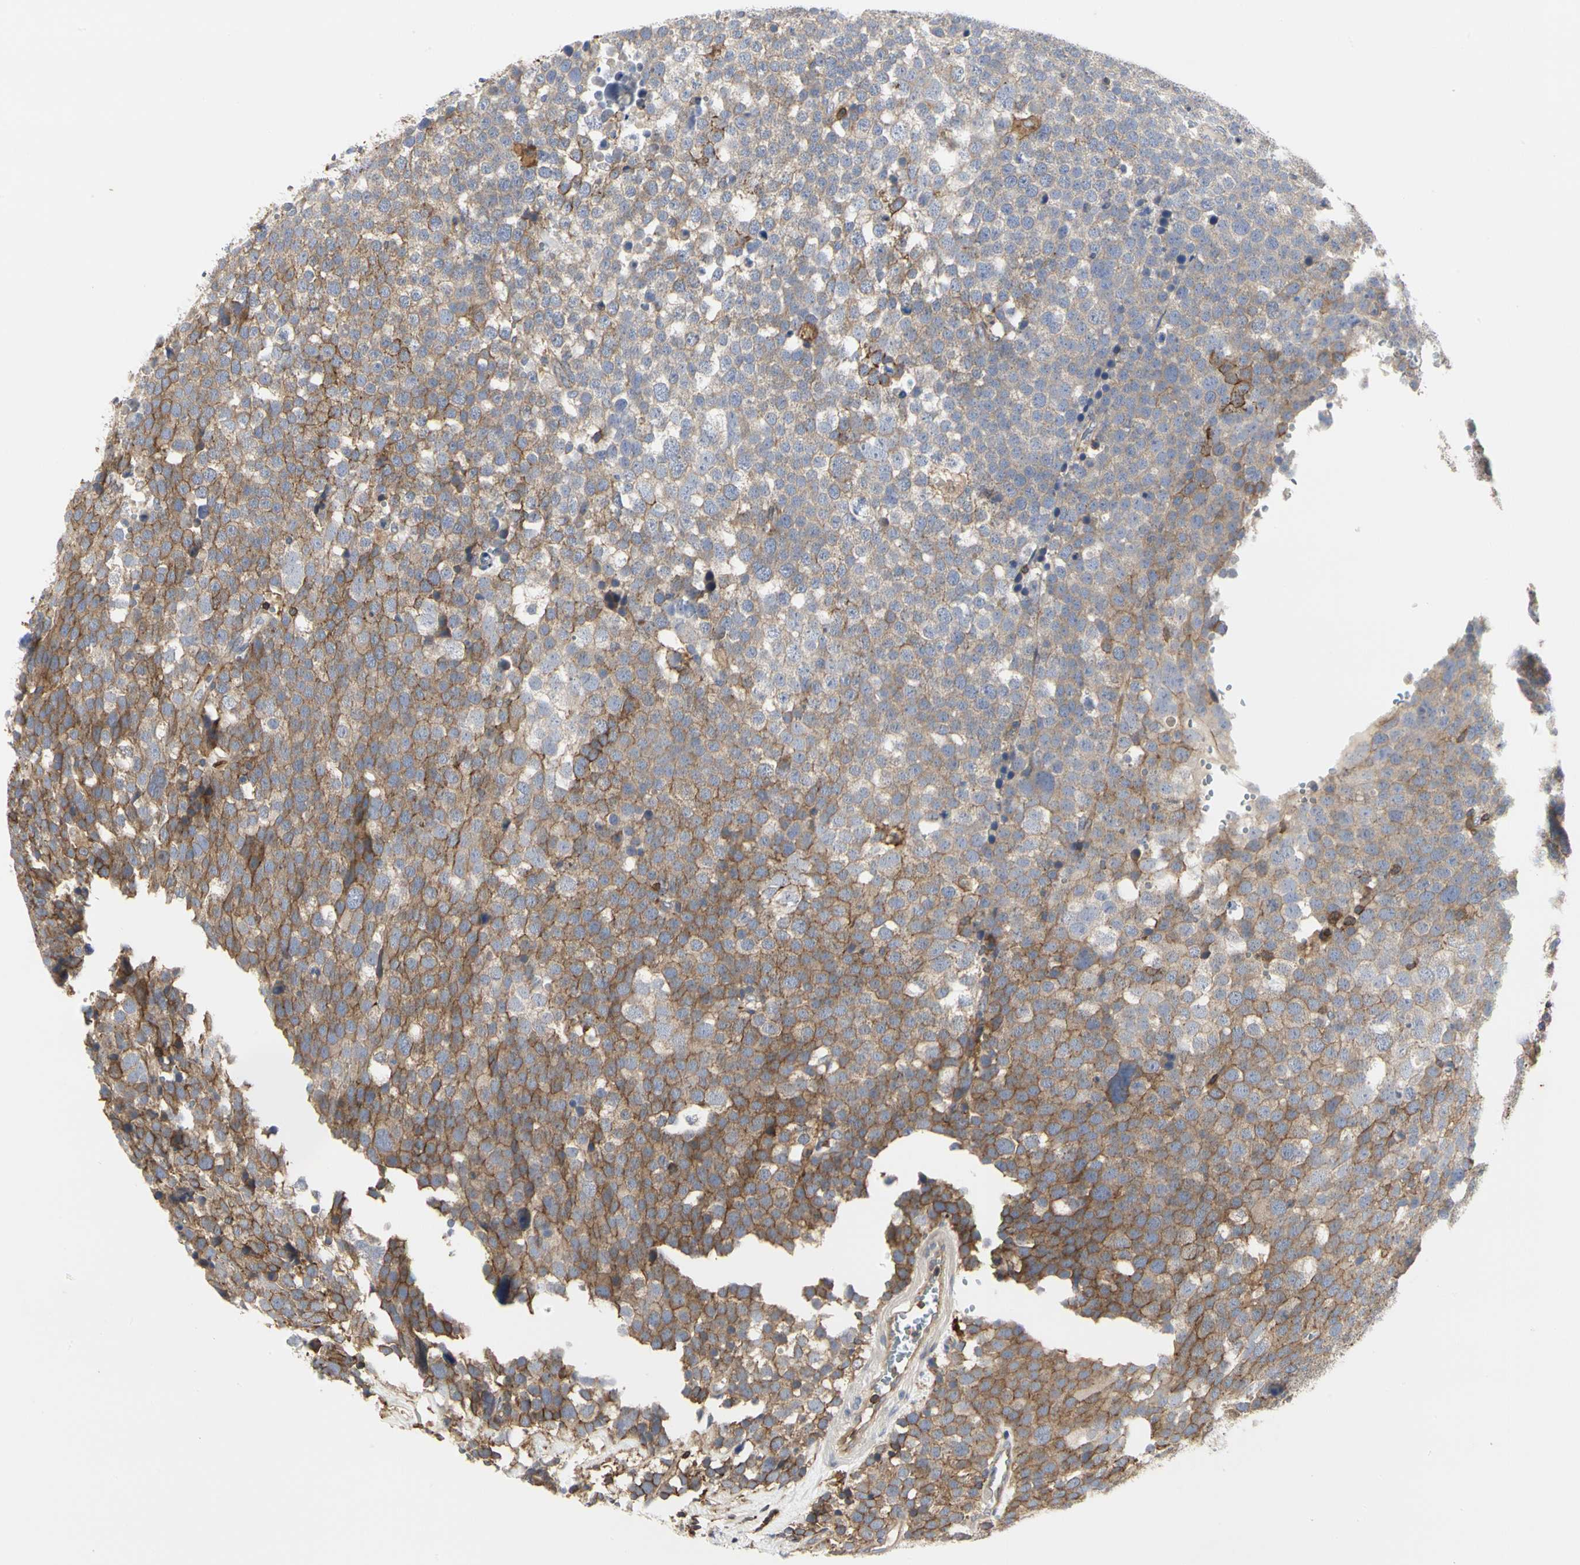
{"staining": {"intensity": "moderate", "quantity": ">75%", "location": "cytoplasmic/membranous"}, "tissue": "testis cancer", "cell_type": "Tumor cells", "image_type": "cancer", "snomed": [{"axis": "morphology", "description": "Seminoma, NOS"}, {"axis": "topography", "description": "Testis"}], "caption": "Moderate cytoplasmic/membranous positivity is appreciated in approximately >75% of tumor cells in seminoma (testis).", "gene": "NAPG", "patient": {"sex": "male", "age": 71}}